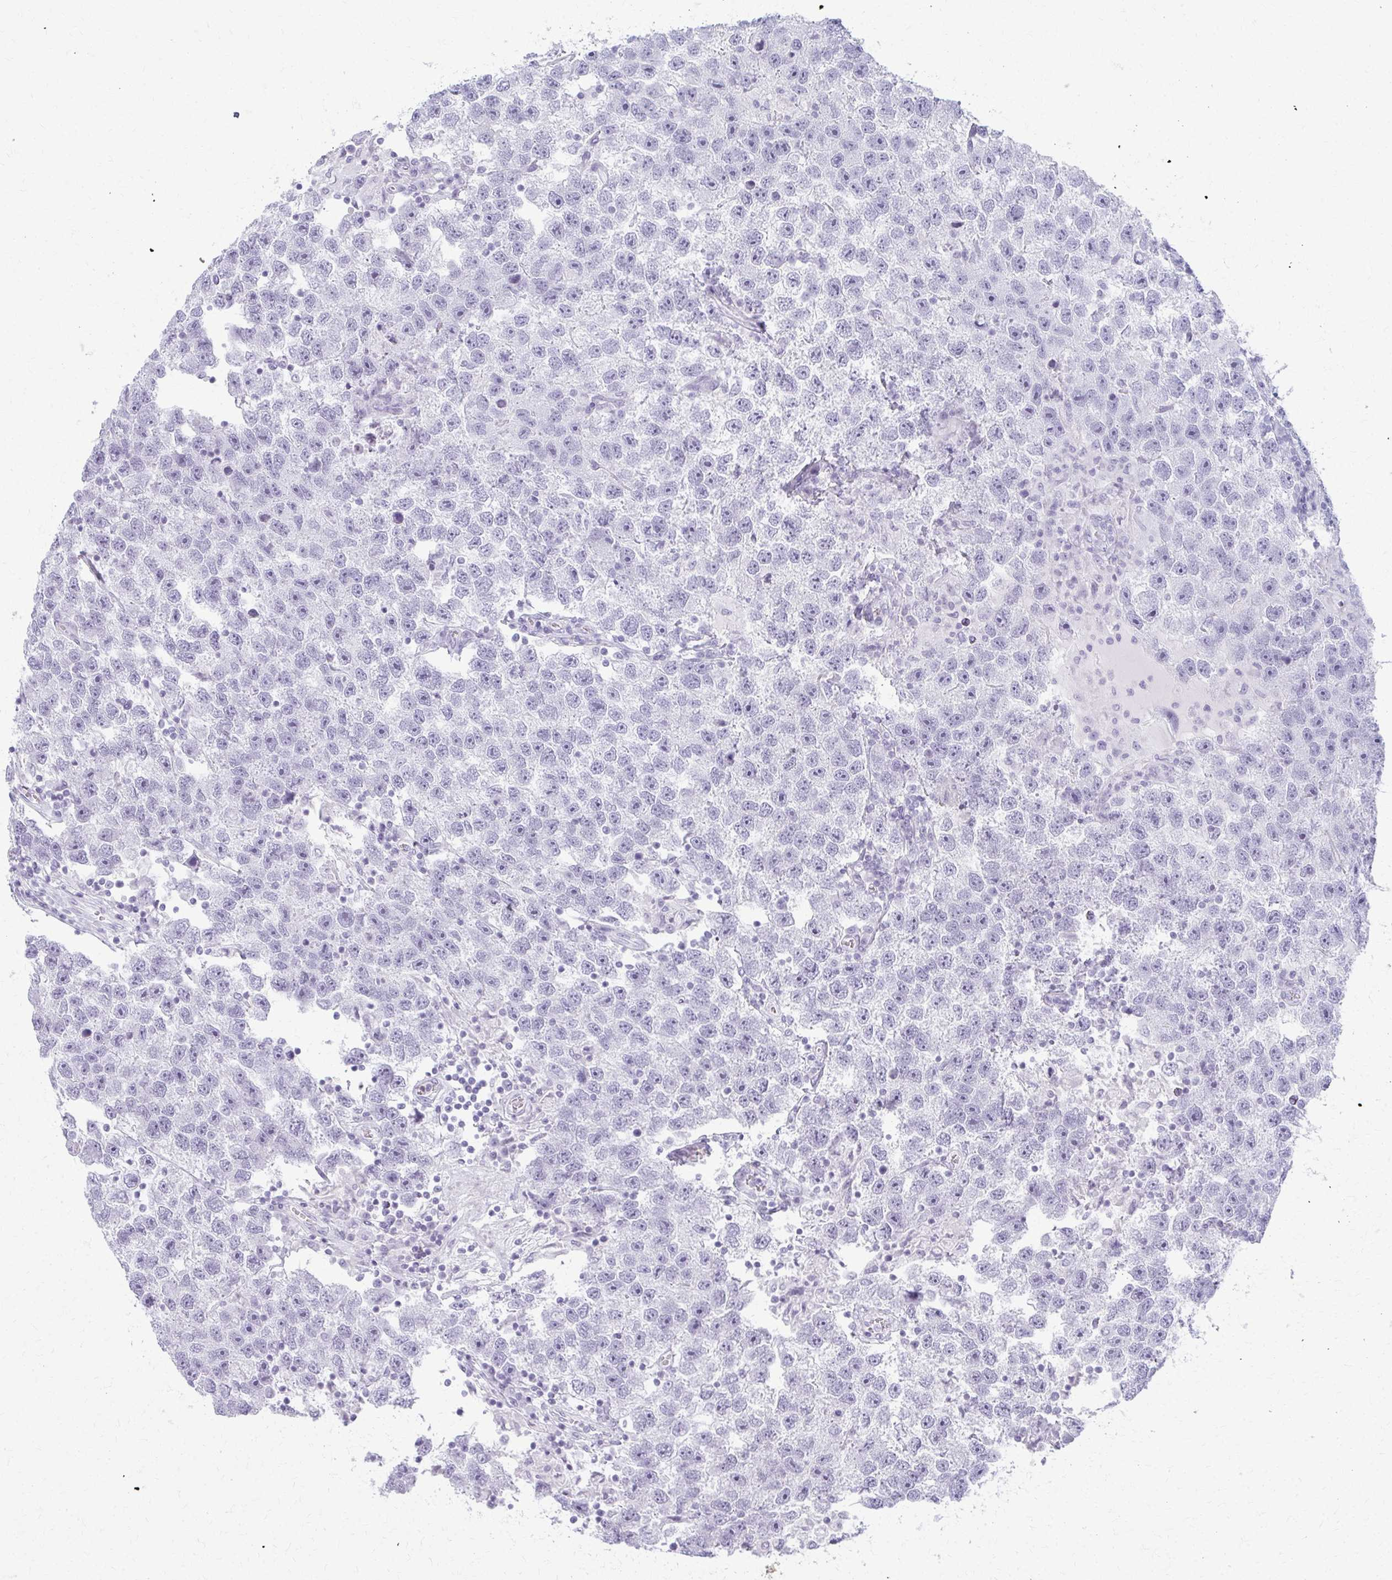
{"staining": {"intensity": "negative", "quantity": "none", "location": "none"}, "tissue": "testis cancer", "cell_type": "Tumor cells", "image_type": "cancer", "snomed": [{"axis": "morphology", "description": "Seminoma, NOS"}, {"axis": "topography", "description": "Testis"}], "caption": "DAB immunohistochemical staining of seminoma (testis) exhibits no significant positivity in tumor cells.", "gene": "CA3", "patient": {"sex": "male", "age": 26}}